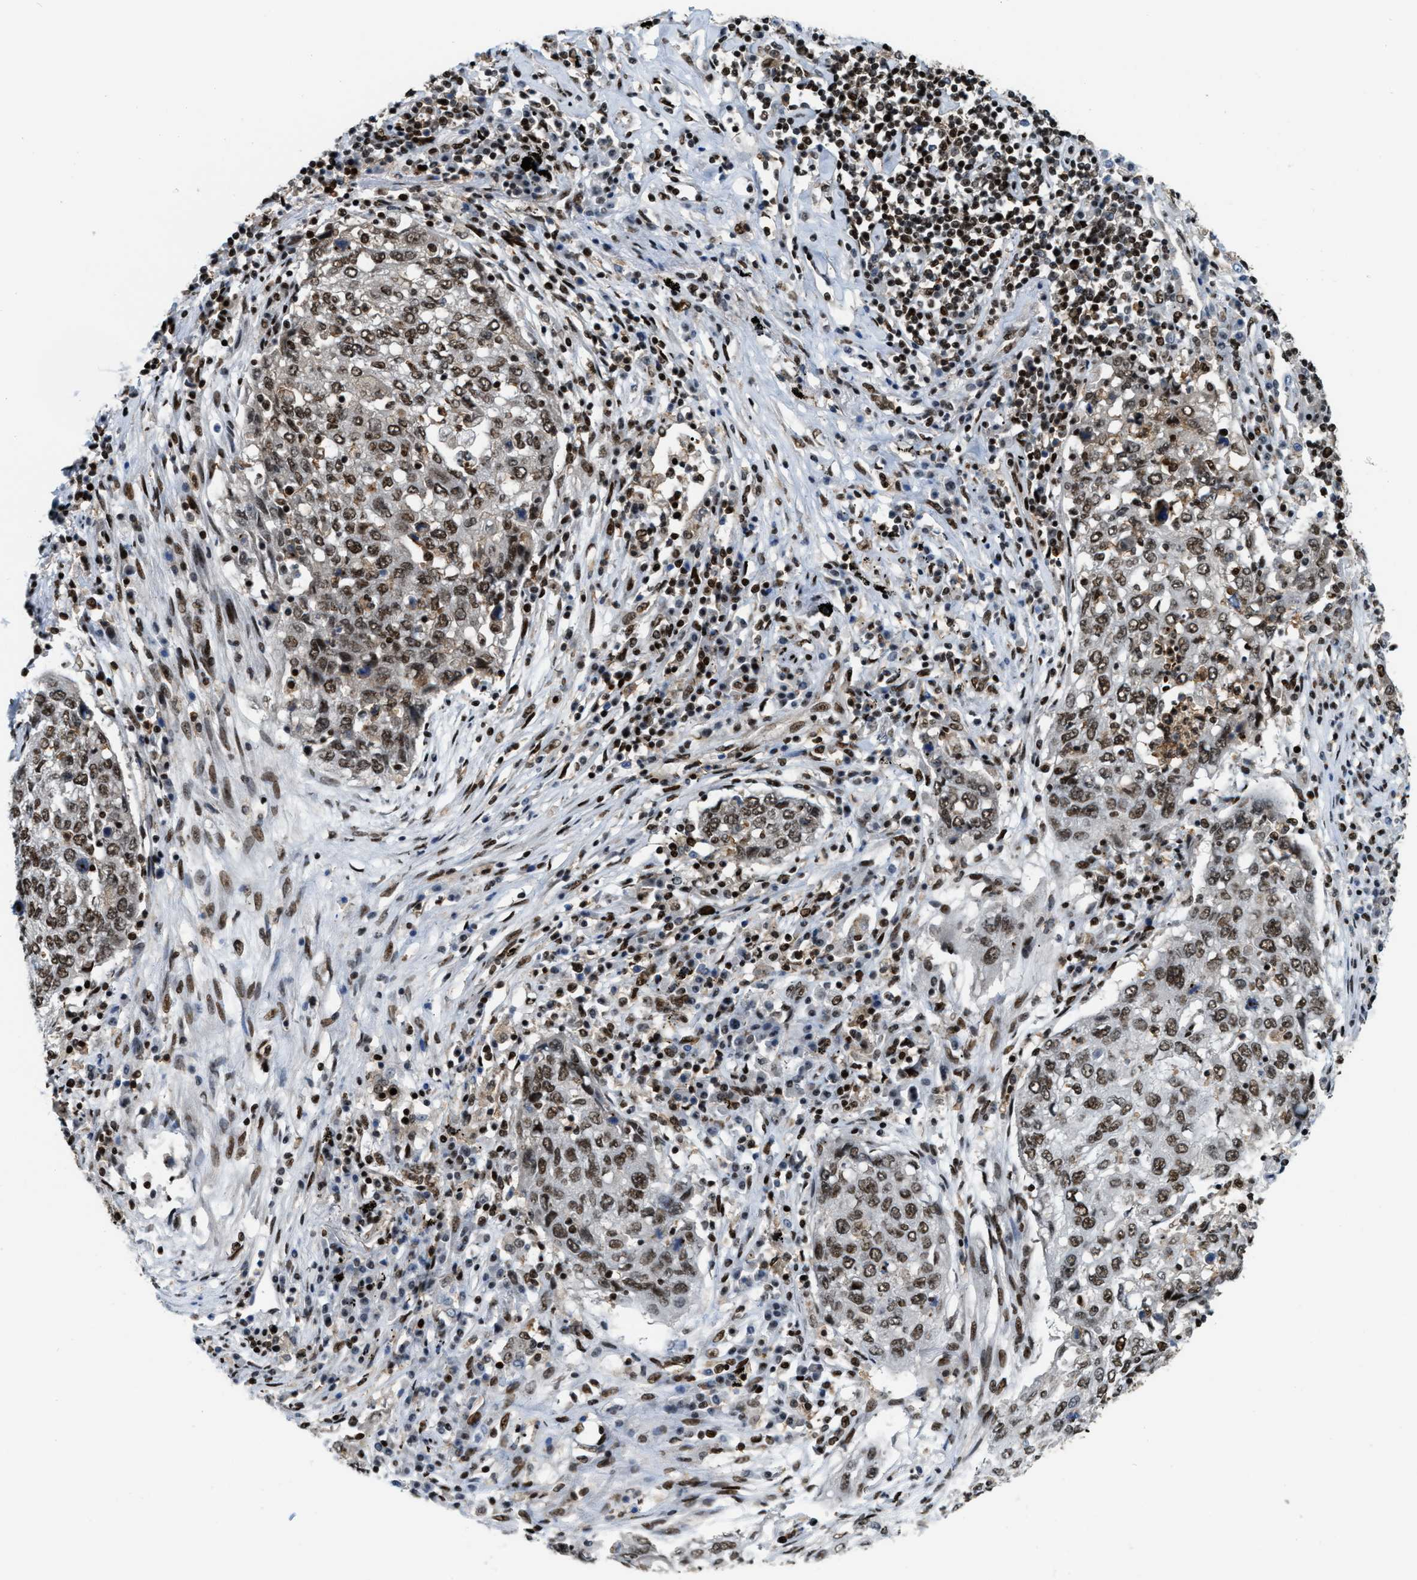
{"staining": {"intensity": "moderate", "quantity": ">75%", "location": "nuclear"}, "tissue": "lung cancer", "cell_type": "Tumor cells", "image_type": "cancer", "snomed": [{"axis": "morphology", "description": "Squamous cell carcinoma, NOS"}, {"axis": "topography", "description": "Lung"}], "caption": "Lung cancer (squamous cell carcinoma) tissue shows moderate nuclear positivity in approximately >75% of tumor cells", "gene": "NUMA1", "patient": {"sex": "female", "age": 63}}